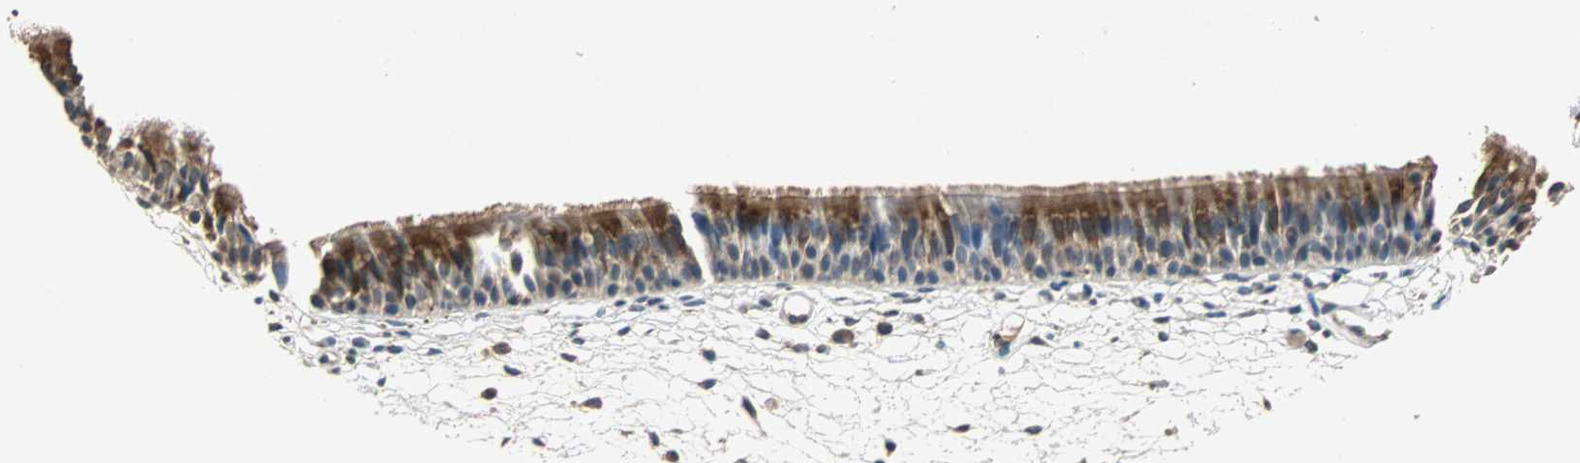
{"staining": {"intensity": "strong", "quantity": ">75%", "location": "cytoplasmic/membranous"}, "tissue": "nasopharynx", "cell_type": "Respiratory epithelial cells", "image_type": "normal", "snomed": [{"axis": "morphology", "description": "Normal tissue, NOS"}, {"axis": "topography", "description": "Nasopharynx"}], "caption": "Nasopharynx stained with a brown dye shows strong cytoplasmic/membranous positive positivity in about >75% of respiratory epithelial cells.", "gene": "ABHD2", "patient": {"sex": "female", "age": 54}}